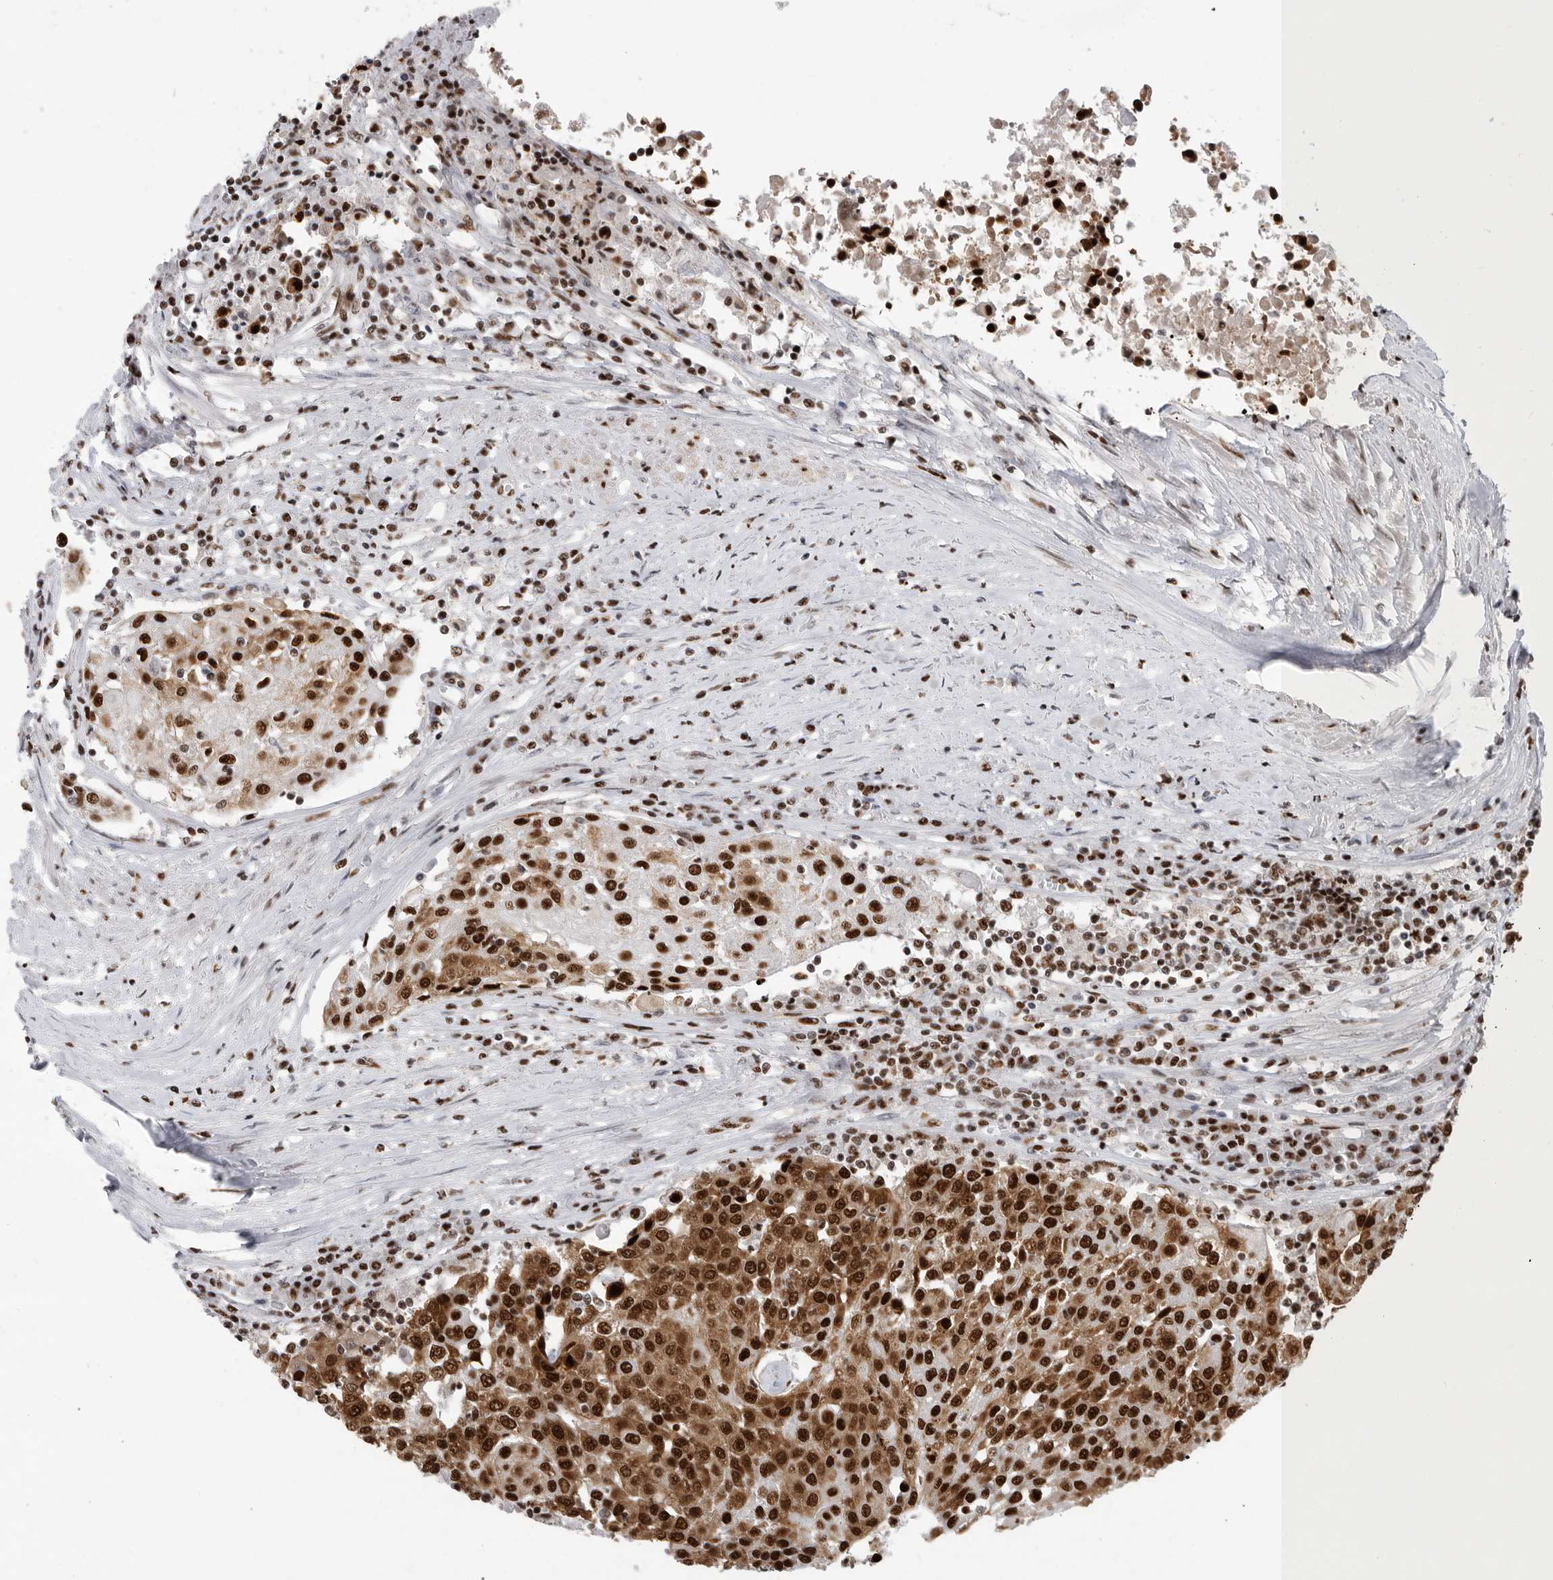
{"staining": {"intensity": "strong", "quantity": ">75%", "location": "cytoplasmic/membranous,nuclear"}, "tissue": "urothelial cancer", "cell_type": "Tumor cells", "image_type": "cancer", "snomed": [{"axis": "morphology", "description": "Urothelial carcinoma, High grade"}, {"axis": "topography", "description": "Urinary bladder"}], "caption": "A high-resolution photomicrograph shows IHC staining of urothelial cancer, which demonstrates strong cytoplasmic/membranous and nuclear positivity in about >75% of tumor cells. (Brightfield microscopy of DAB IHC at high magnification).", "gene": "BCLAF1", "patient": {"sex": "female", "age": 85}}